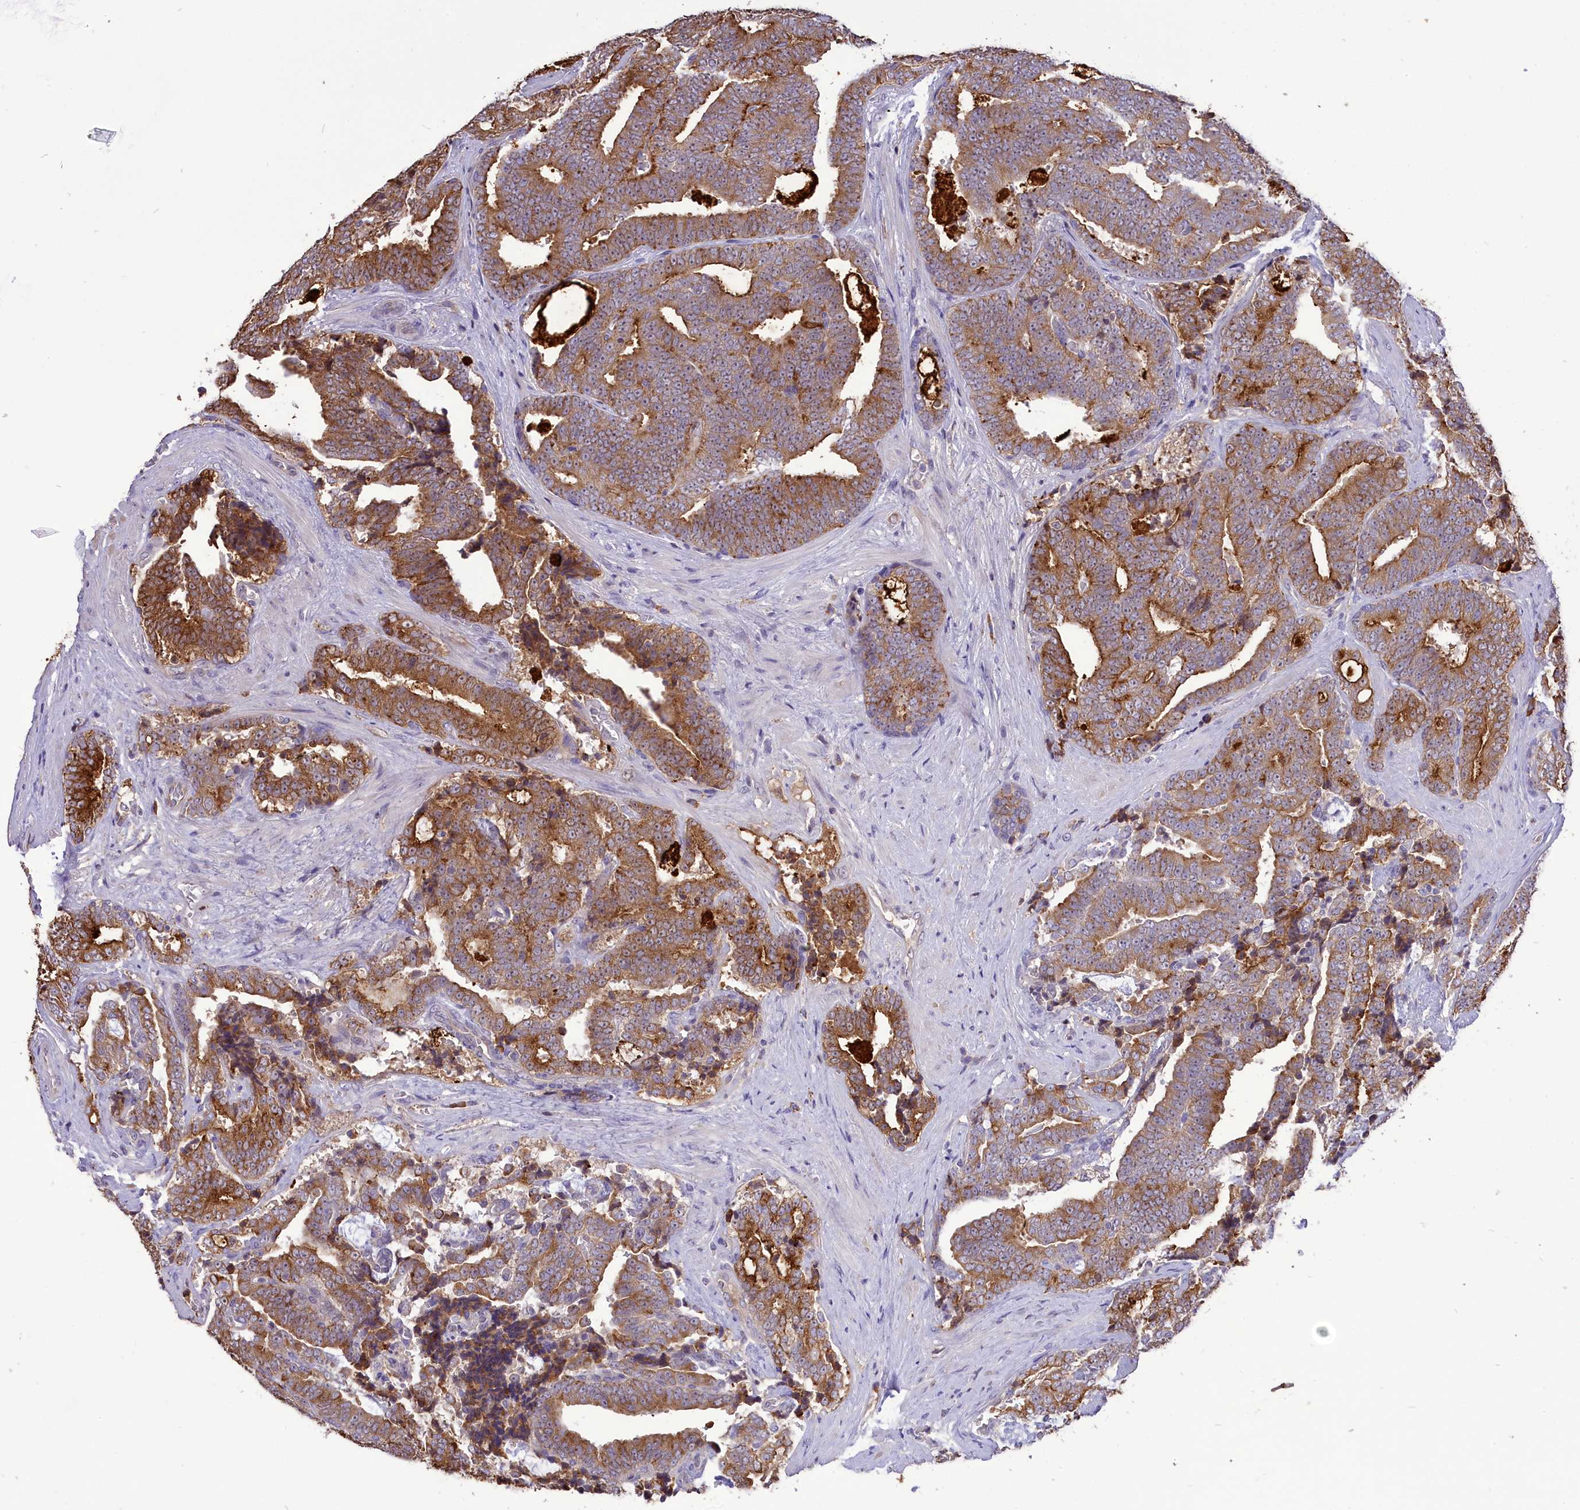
{"staining": {"intensity": "moderate", "quantity": ">75%", "location": "cytoplasmic/membranous"}, "tissue": "prostate cancer", "cell_type": "Tumor cells", "image_type": "cancer", "snomed": [{"axis": "morphology", "description": "Adenocarcinoma, High grade"}, {"axis": "topography", "description": "Prostate and seminal vesicle, NOS"}], "caption": "Protein expression analysis of prostate high-grade adenocarcinoma demonstrates moderate cytoplasmic/membranous positivity in approximately >75% of tumor cells.", "gene": "DCAF16", "patient": {"sex": "male", "age": 67}}